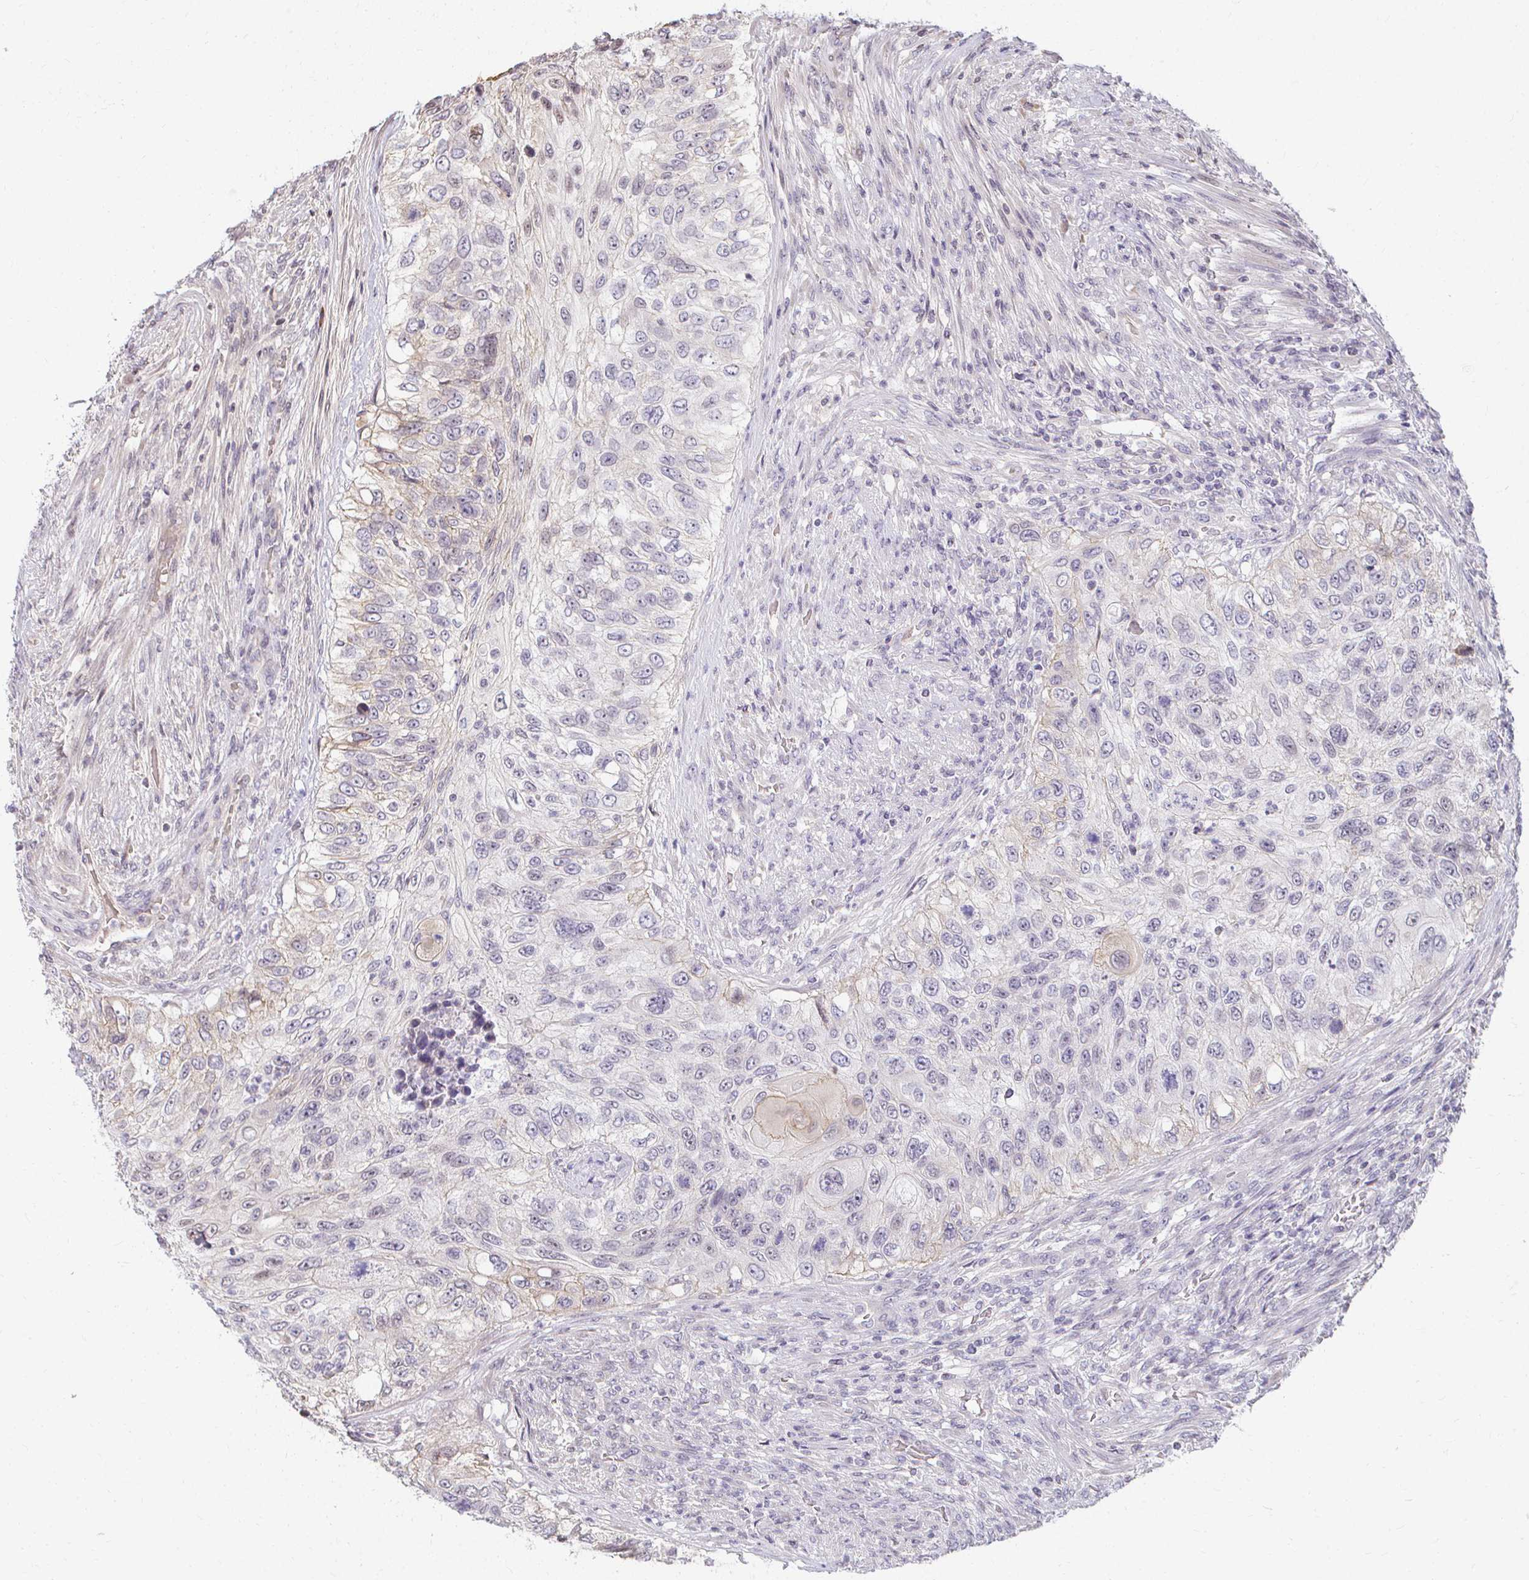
{"staining": {"intensity": "negative", "quantity": "none", "location": "none"}, "tissue": "urothelial cancer", "cell_type": "Tumor cells", "image_type": "cancer", "snomed": [{"axis": "morphology", "description": "Urothelial carcinoma, High grade"}, {"axis": "topography", "description": "Urinary bladder"}], "caption": "An IHC photomicrograph of urothelial carcinoma (high-grade) is shown. There is no staining in tumor cells of urothelial carcinoma (high-grade).", "gene": "ANK3", "patient": {"sex": "female", "age": 60}}